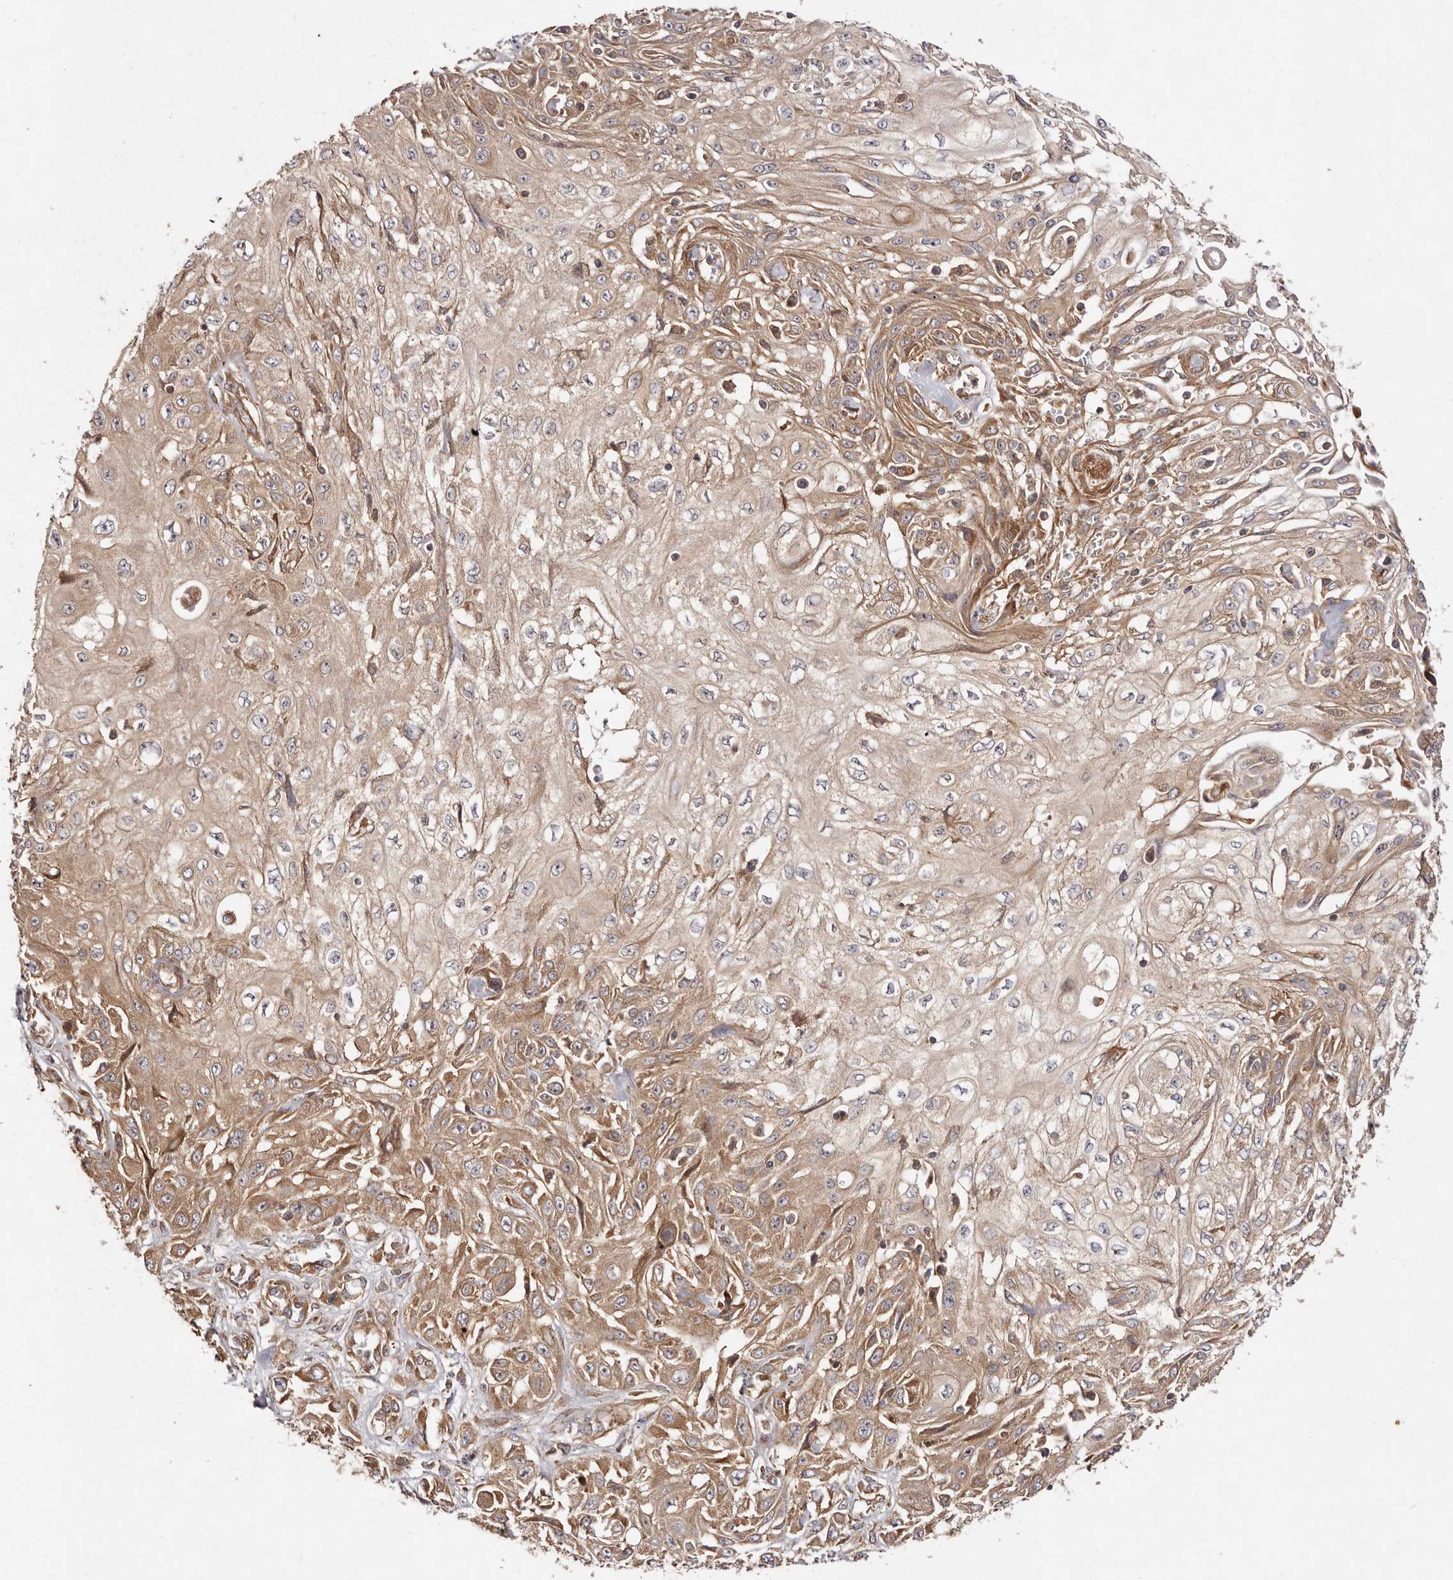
{"staining": {"intensity": "moderate", "quantity": ">75%", "location": "cytoplasmic/membranous"}, "tissue": "skin cancer", "cell_type": "Tumor cells", "image_type": "cancer", "snomed": [{"axis": "morphology", "description": "Squamous cell carcinoma, NOS"}, {"axis": "morphology", "description": "Squamous cell carcinoma, metastatic, NOS"}, {"axis": "topography", "description": "Skin"}, {"axis": "topography", "description": "Lymph node"}], "caption": "DAB (3,3'-diaminobenzidine) immunohistochemical staining of skin squamous cell carcinoma demonstrates moderate cytoplasmic/membranous protein expression in approximately >75% of tumor cells.", "gene": "RPS6", "patient": {"sex": "male", "age": 75}}